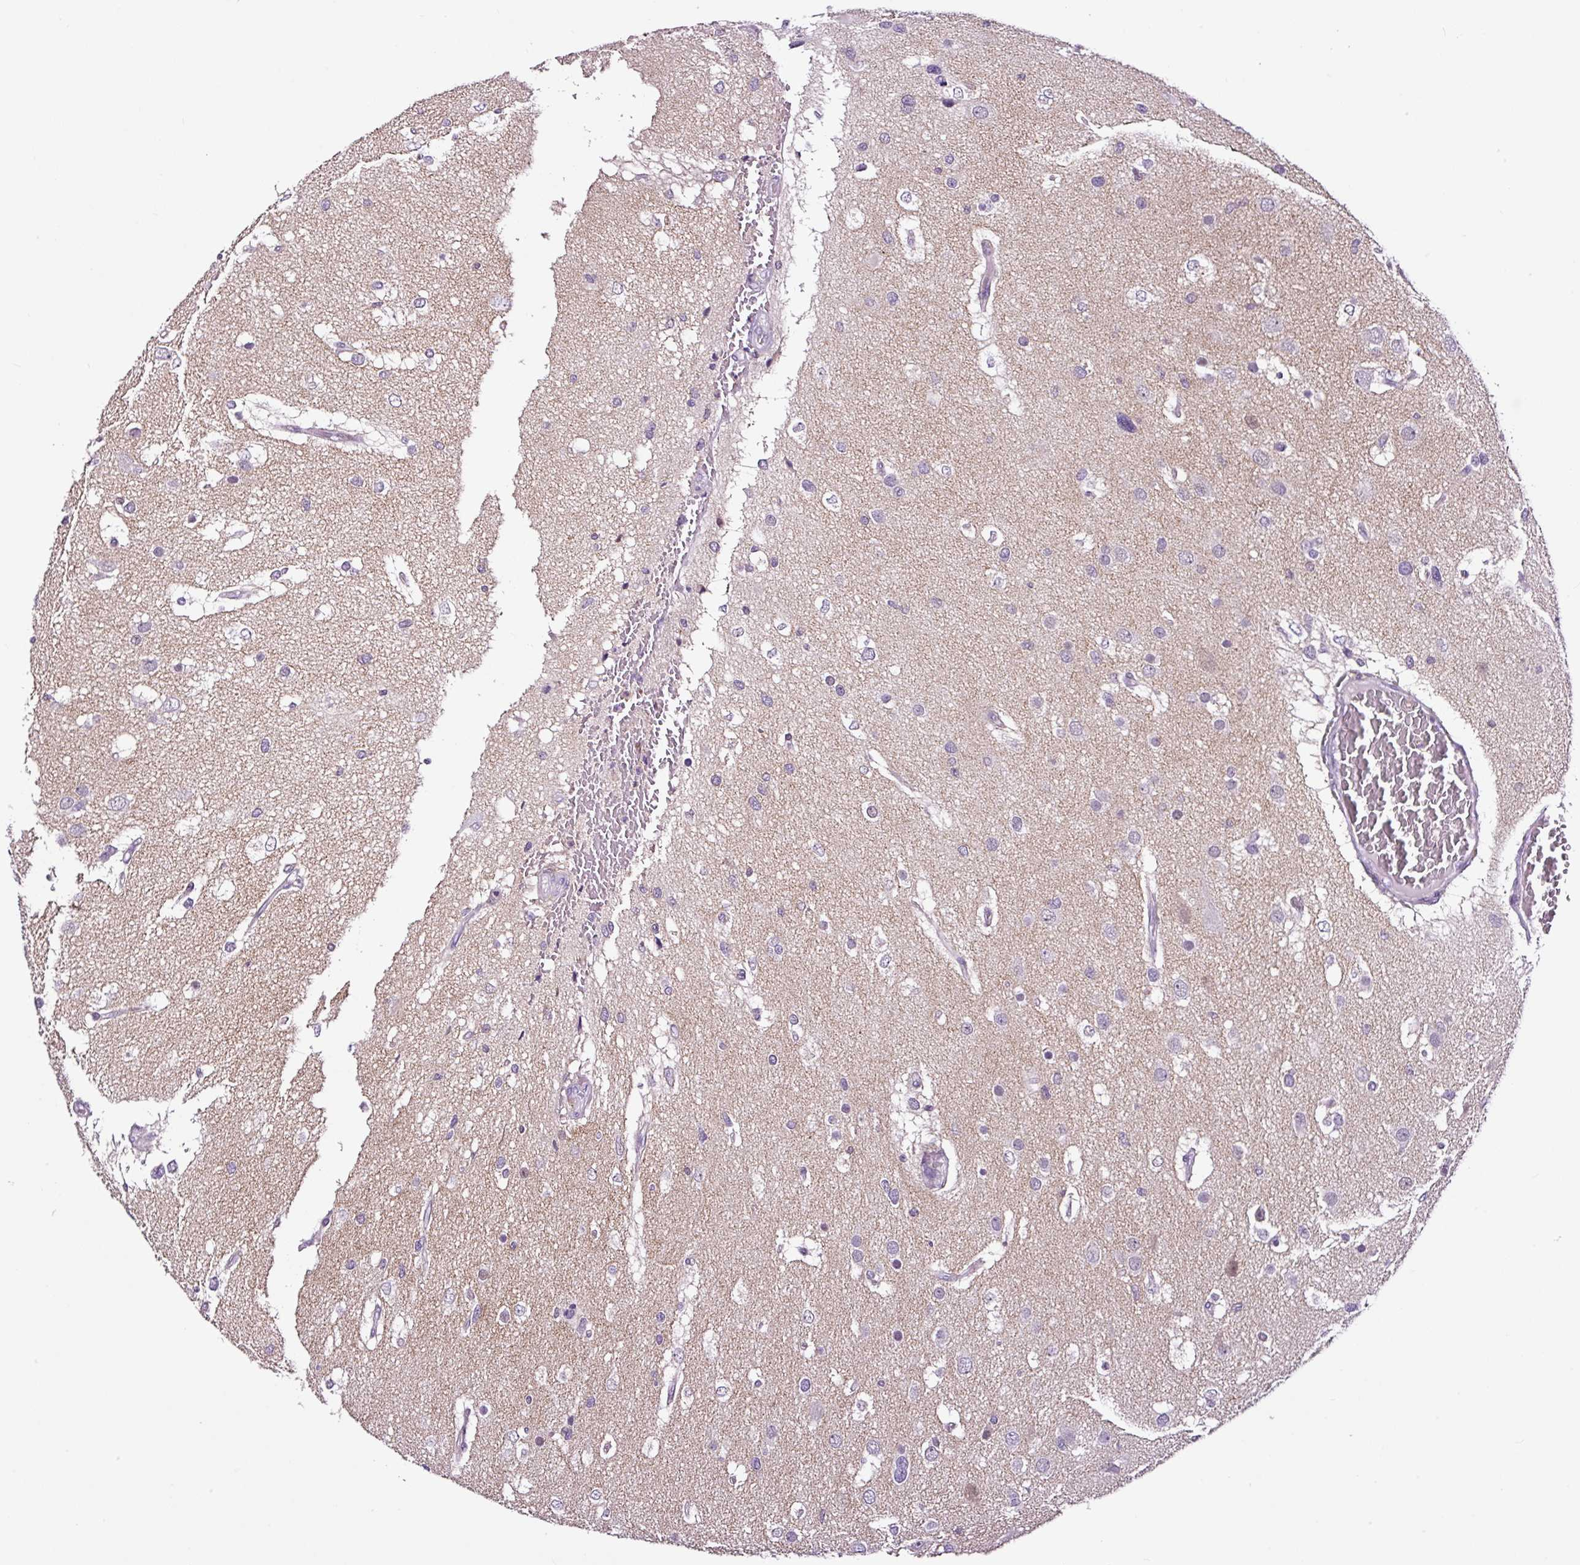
{"staining": {"intensity": "negative", "quantity": "none", "location": "none"}, "tissue": "glioma", "cell_type": "Tumor cells", "image_type": "cancer", "snomed": [{"axis": "morphology", "description": "Glioma, malignant, High grade"}, {"axis": "topography", "description": "Brain"}], "caption": "A histopathology image of human malignant glioma (high-grade) is negative for staining in tumor cells.", "gene": "TAFA3", "patient": {"sex": "male", "age": 53}}